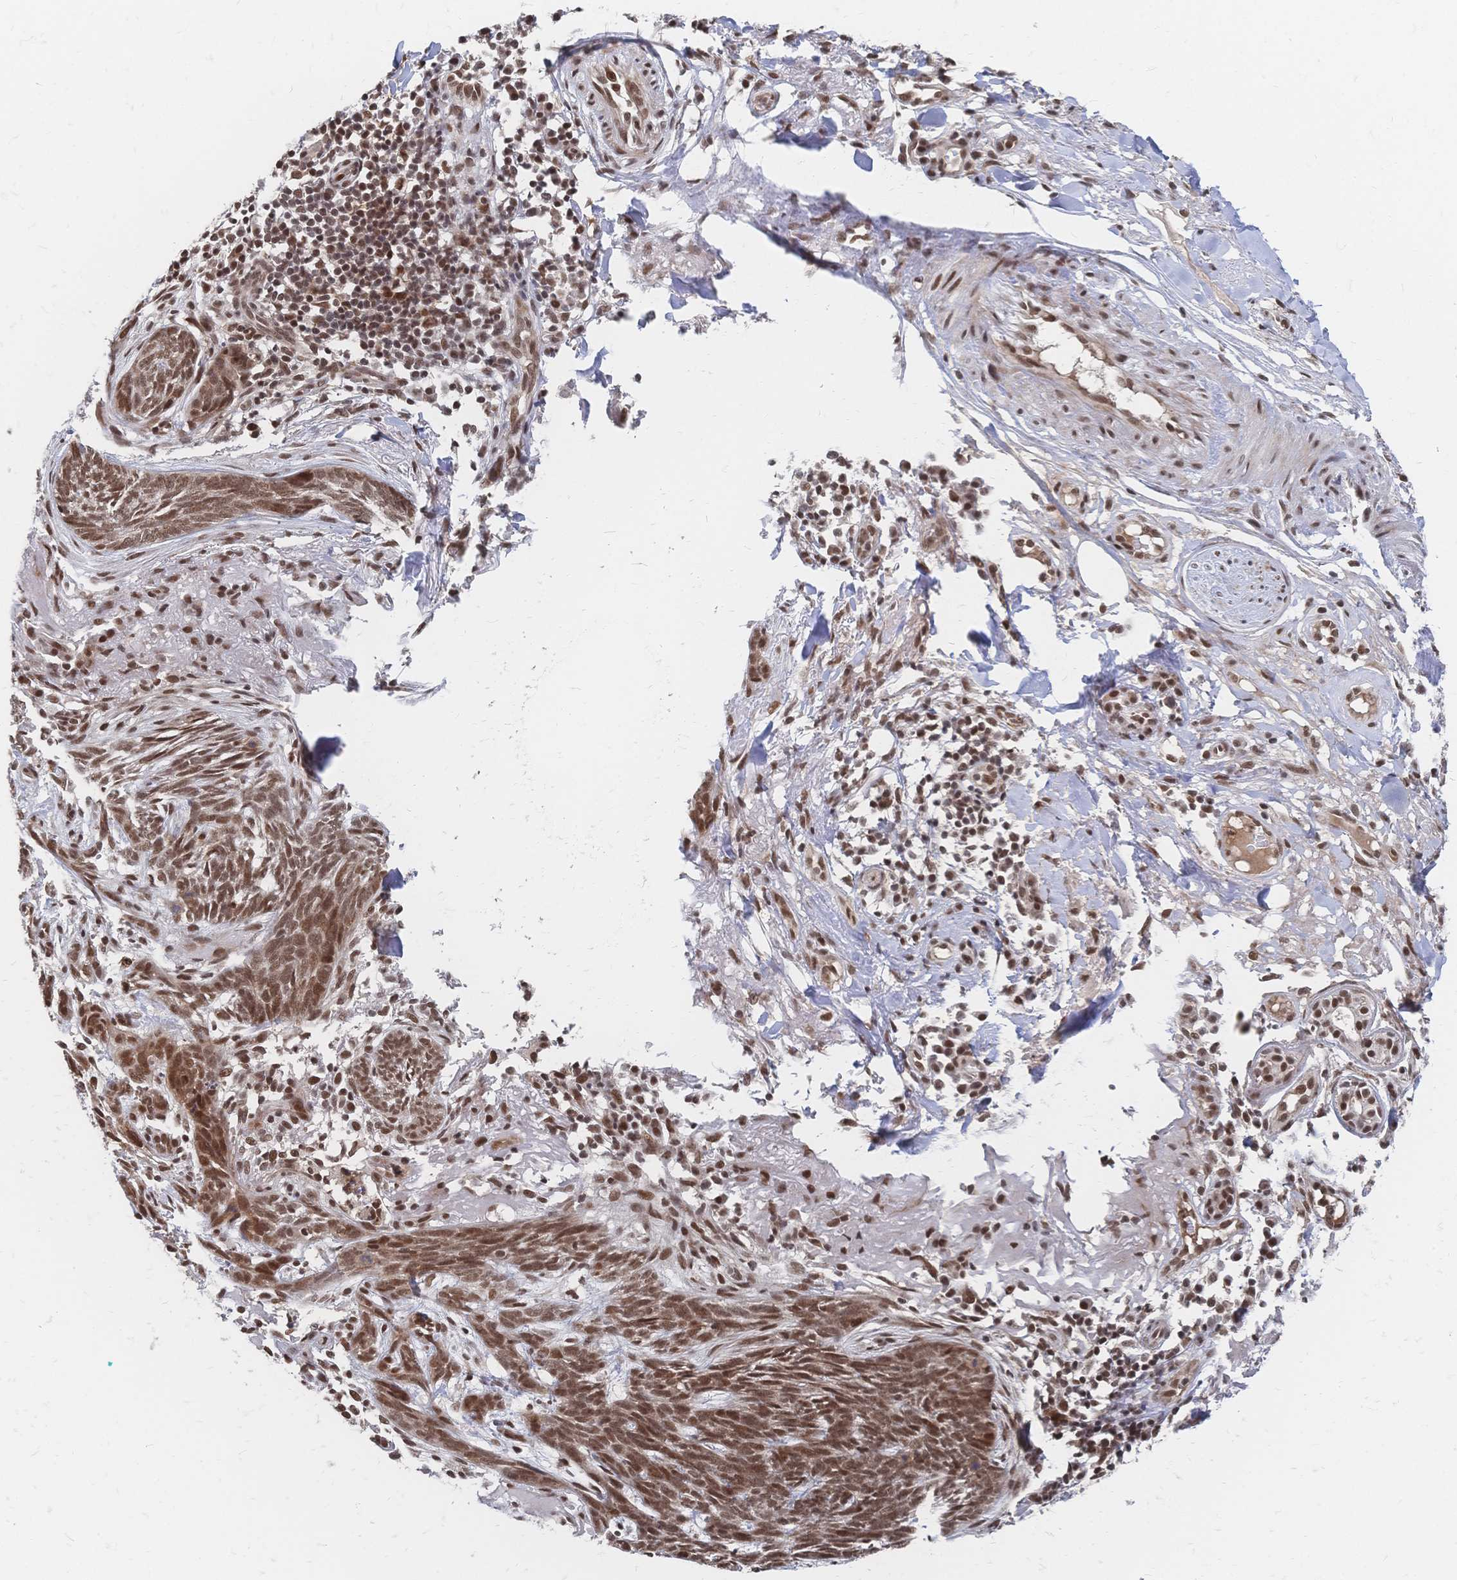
{"staining": {"intensity": "moderate", "quantity": ">75%", "location": "nuclear"}, "tissue": "skin cancer", "cell_type": "Tumor cells", "image_type": "cancer", "snomed": [{"axis": "morphology", "description": "Basal cell carcinoma"}, {"axis": "topography", "description": "Skin"}], "caption": "Immunohistochemistry (DAB (3,3'-diaminobenzidine)) staining of human skin basal cell carcinoma reveals moderate nuclear protein expression in about >75% of tumor cells.", "gene": "NELFA", "patient": {"sex": "female", "age": 93}}